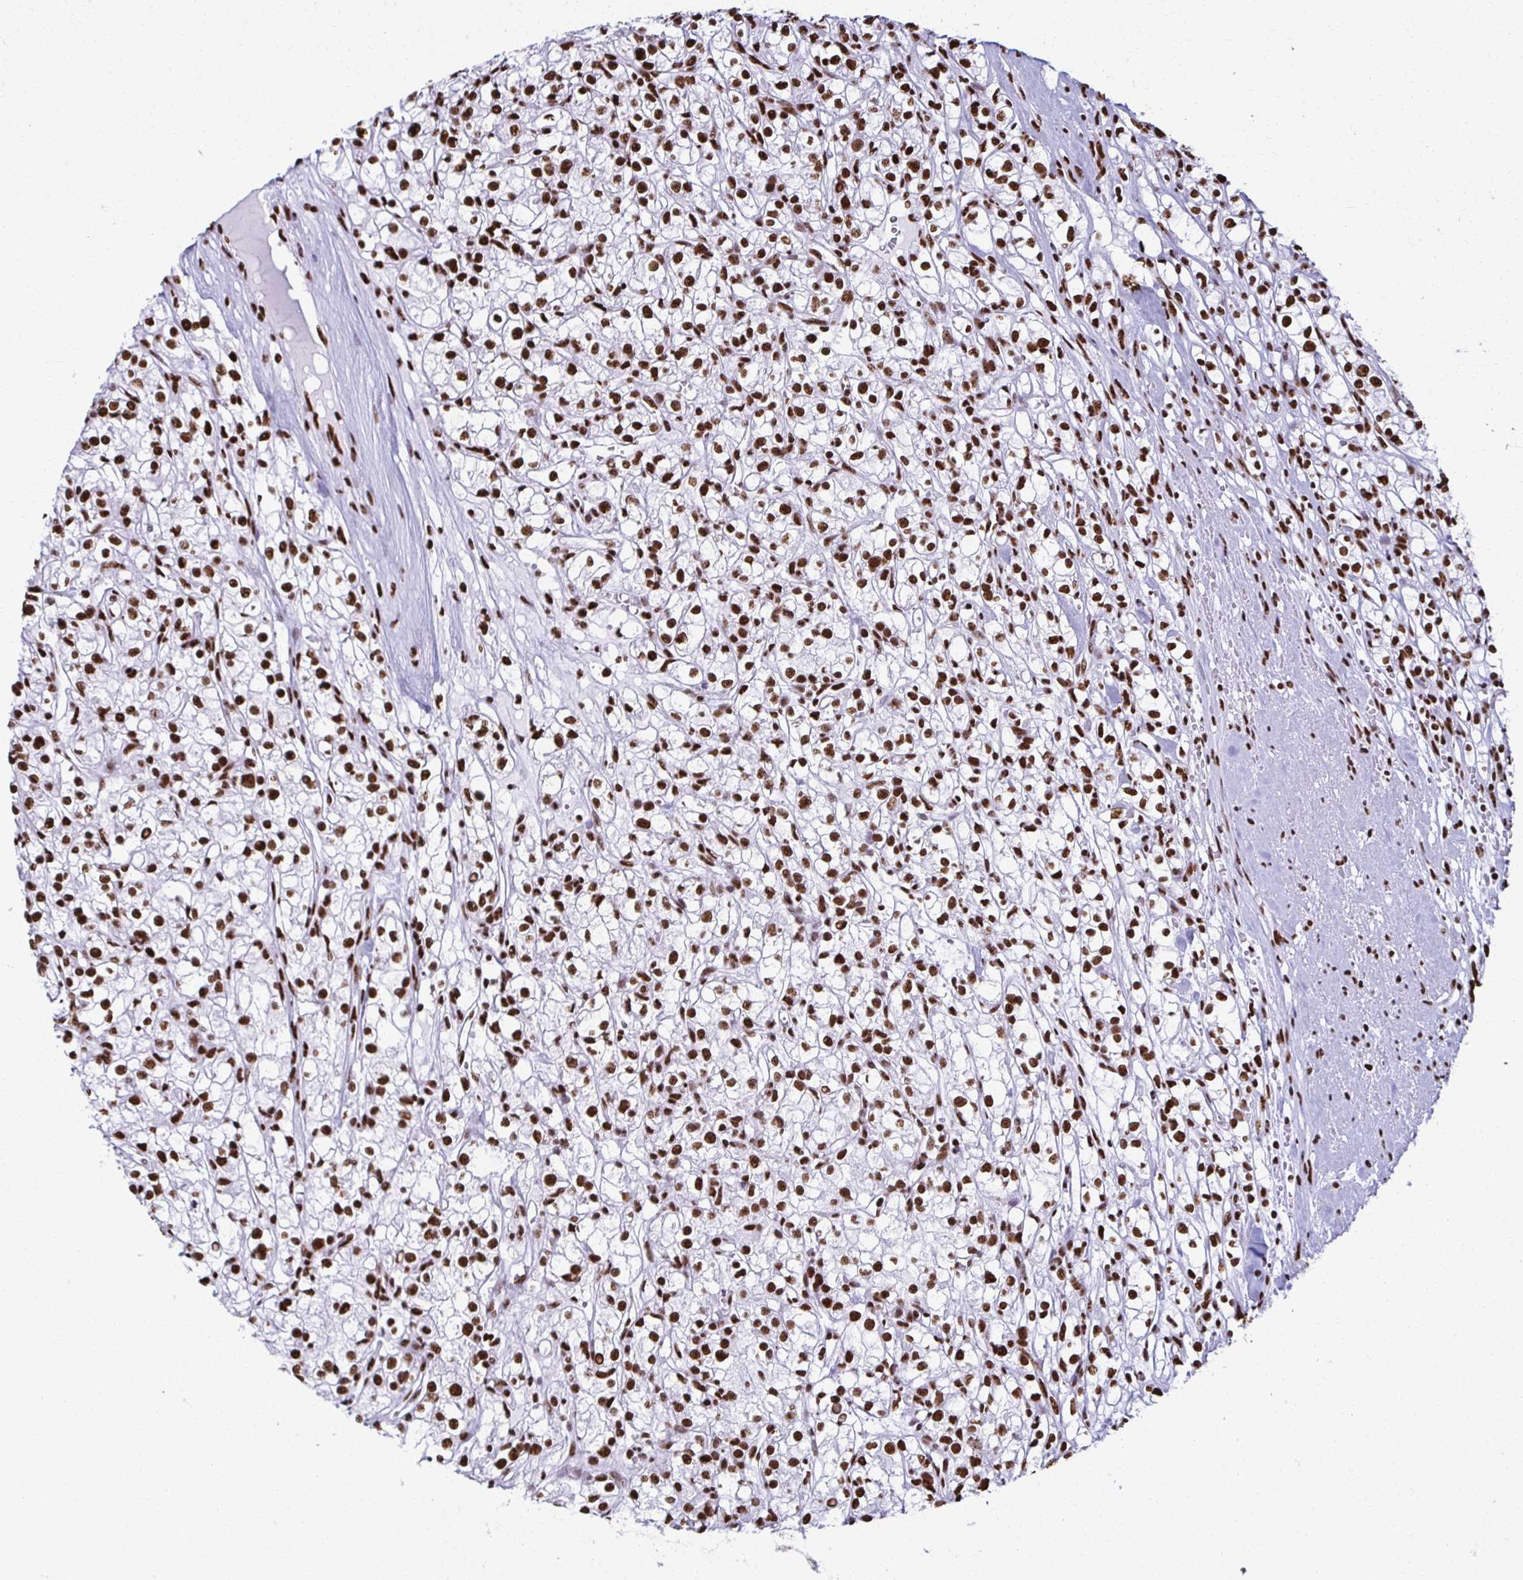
{"staining": {"intensity": "strong", "quantity": ">75%", "location": "nuclear"}, "tissue": "renal cancer", "cell_type": "Tumor cells", "image_type": "cancer", "snomed": [{"axis": "morphology", "description": "Adenocarcinoma, NOS"}, {"axis": "topography", "description": "Kidney"}], "caption": "This image reveals renal adenocarcinoma stained with immunohistochemistry to label a protein in brown. The nuclear of tumor cells show strong positivity for the protein. Nuclei are counter-stained blue.", "gene": "NONO", "patient": {"sex": "female", "age": 59}}